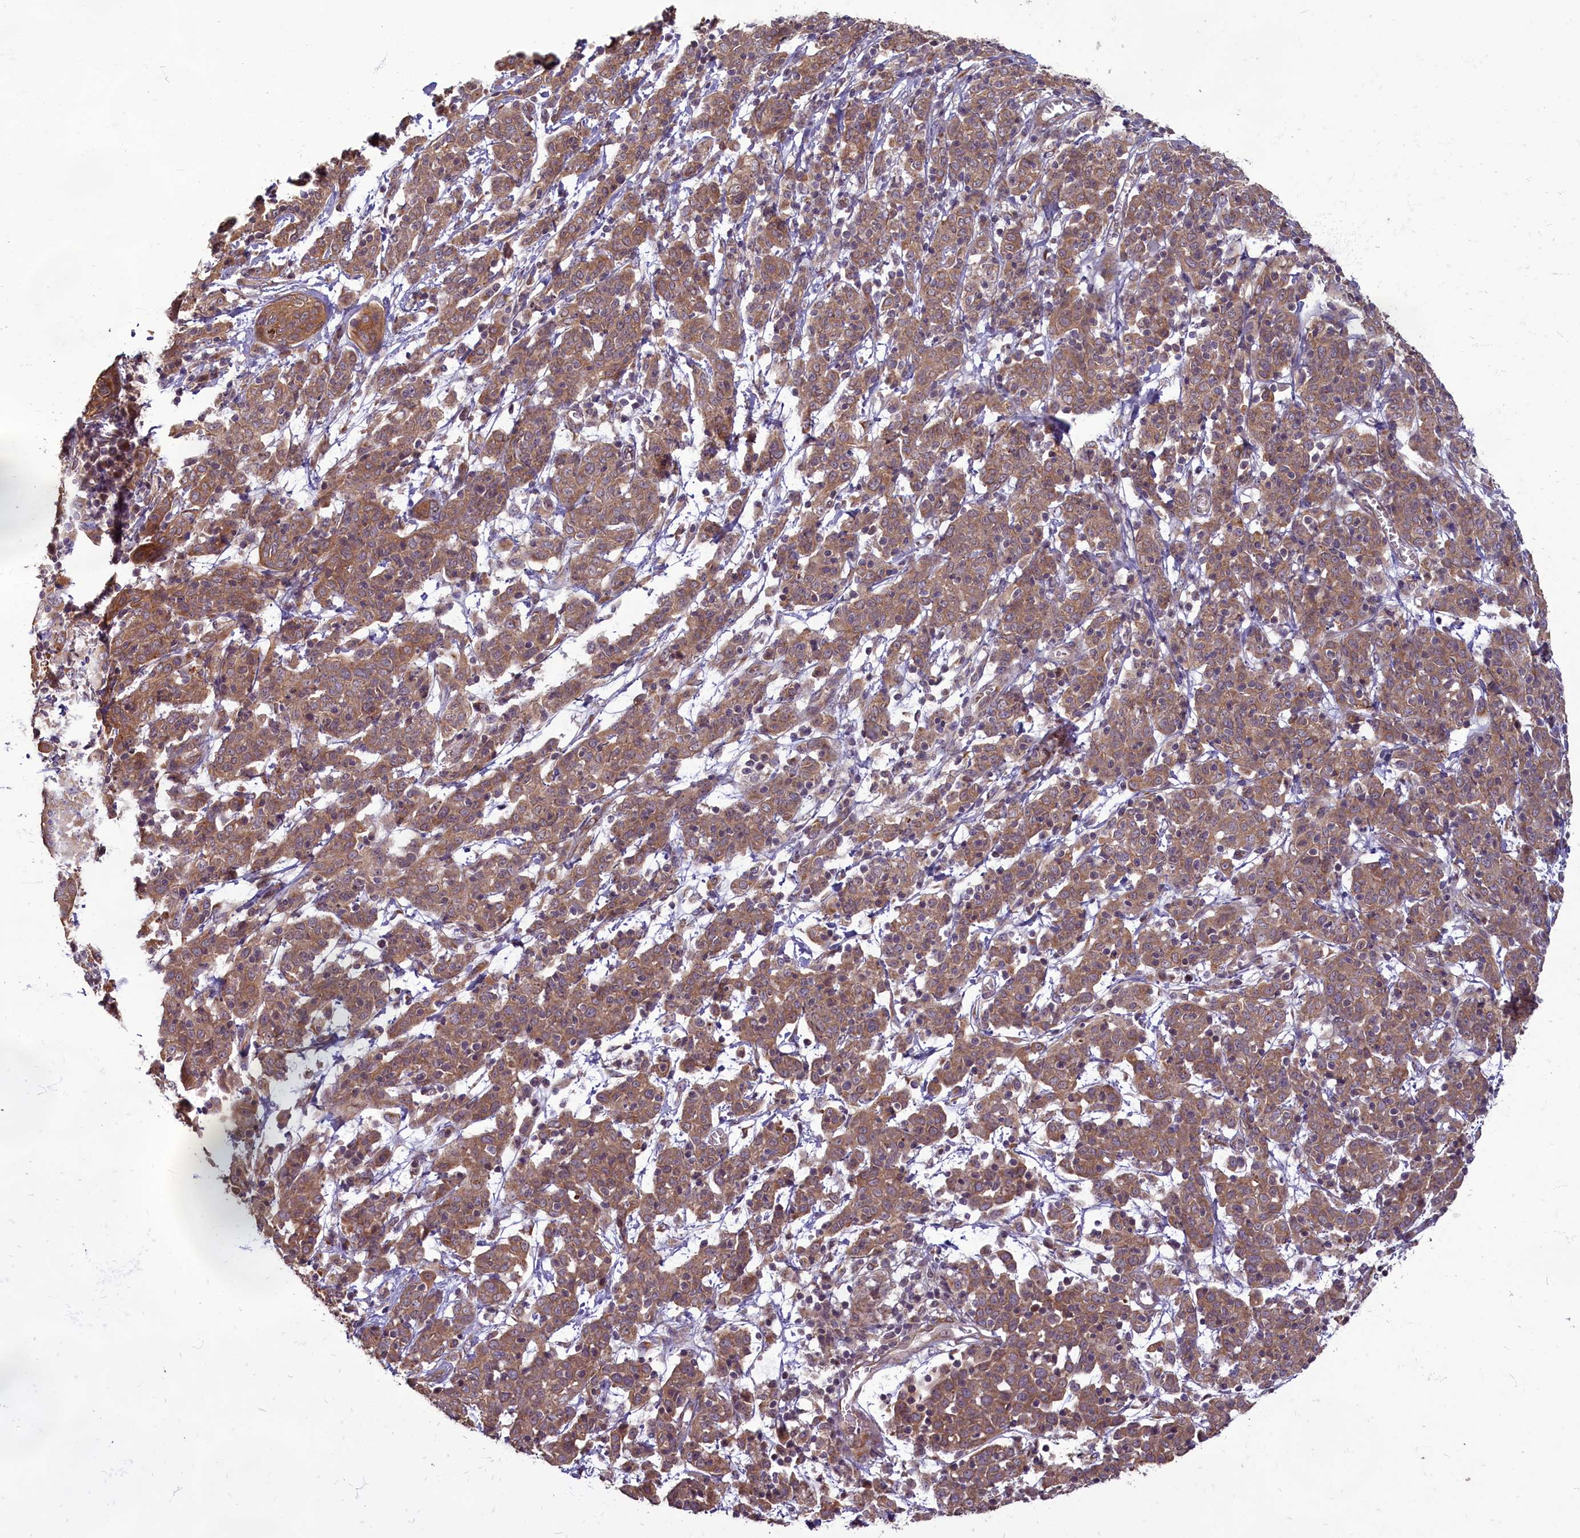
{"staining": {"intensity": "moderate", "quantity": ">75%", "location": "cytoplasmic/membranous"}, "tissue": "cervical cancer", "cell_type": "Tumor cells", "image_type": "cancer", "snomed": [{"axis": "morphology", "description": "Squamous cell carcinoma, NOS"}, {"axis": "topography", "description": "Cervix"}], "caption": "Protein expression analysis of cervical cancer (squamous cell carcinoma) displays moderate cytoplasmic/membranous staining in approximately >75% of tumor cells. The staining was performed using DAB (3,3'-diaminobenzidine) to visualize the protein expression in brown, while the nuclei were stained in blue with hematoxylin (Magnification: 20x).", "gene": "MYCBP", "patient": {"sex": "female", "age": 67}}